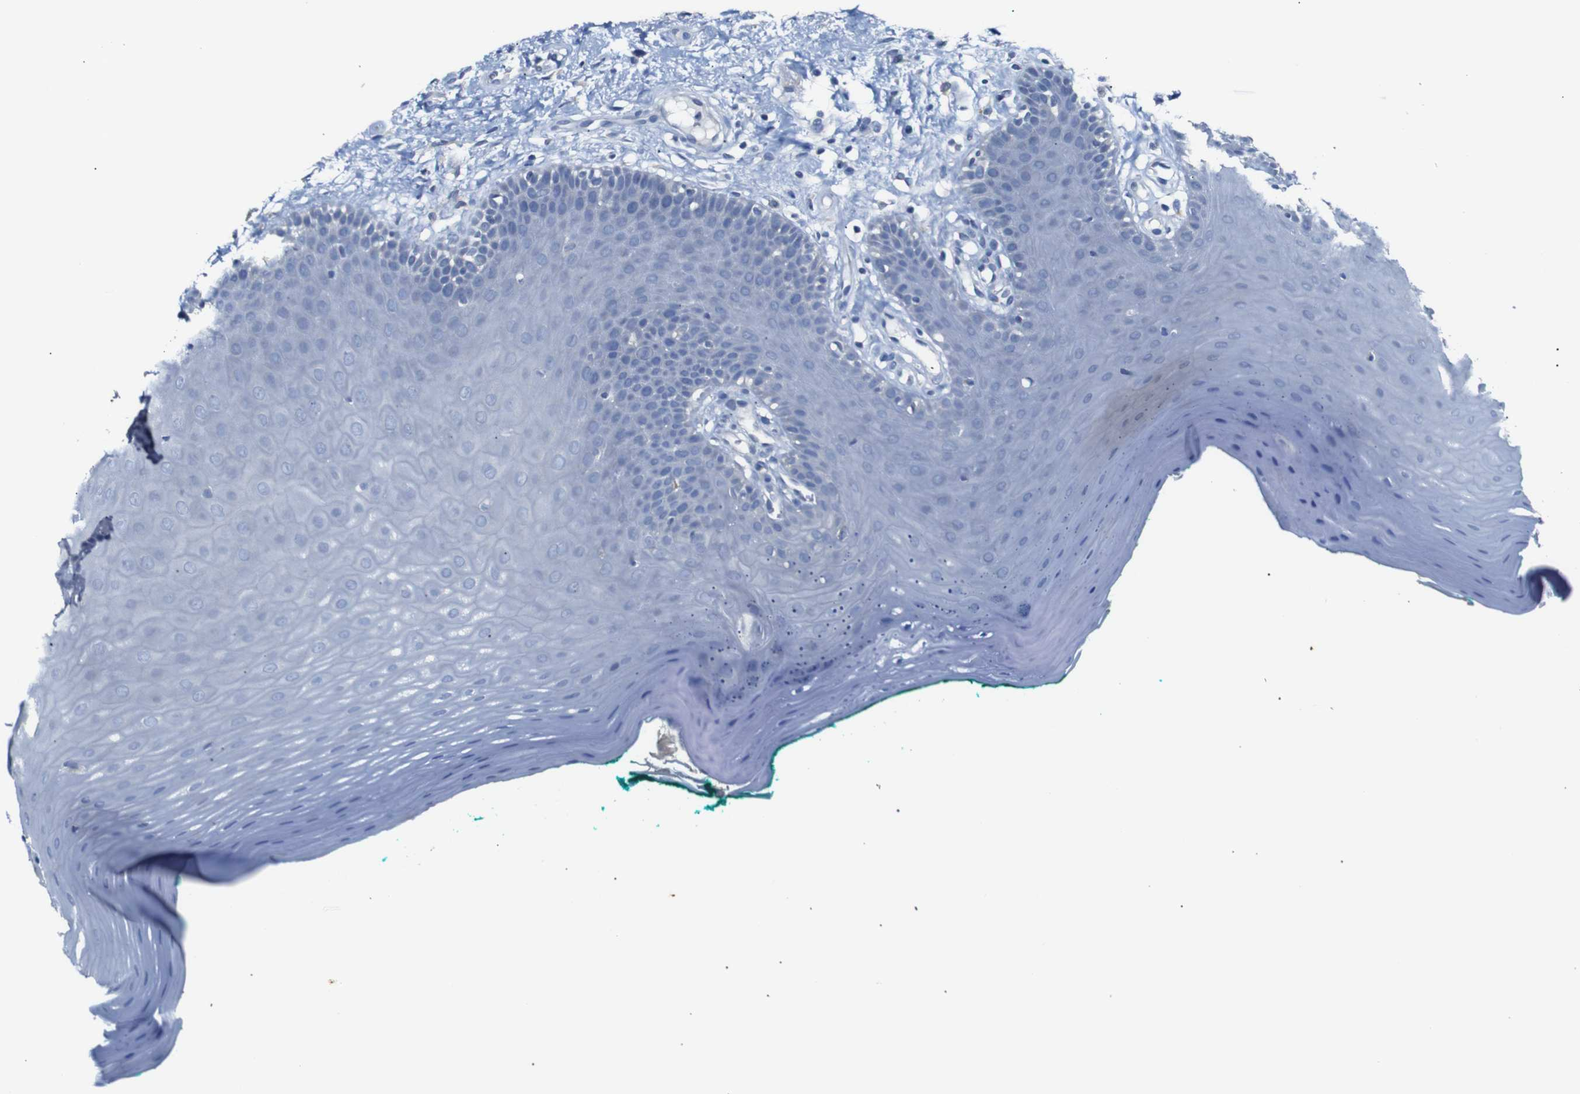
{"staining": {"intensity": "negative", "quantity": "none", "location": "none"}, "tissue": "oral mucosa", "cell_type": "Squamous epithelial cells", "image_type": "normal", "snomed": [{"axis": "morphology", "description": "Normal tissue, NOS"}, {"axis": "topography", "description": "Skeletal muscle"}, {"axis": "topography", "description": "Oral tissue"}], "caption": "Squamous epithelial cells show no significant protein positivity in benign oral mucosa.", "gene": "ALOX15", "patient": {"sex": "male", "age": 58}}